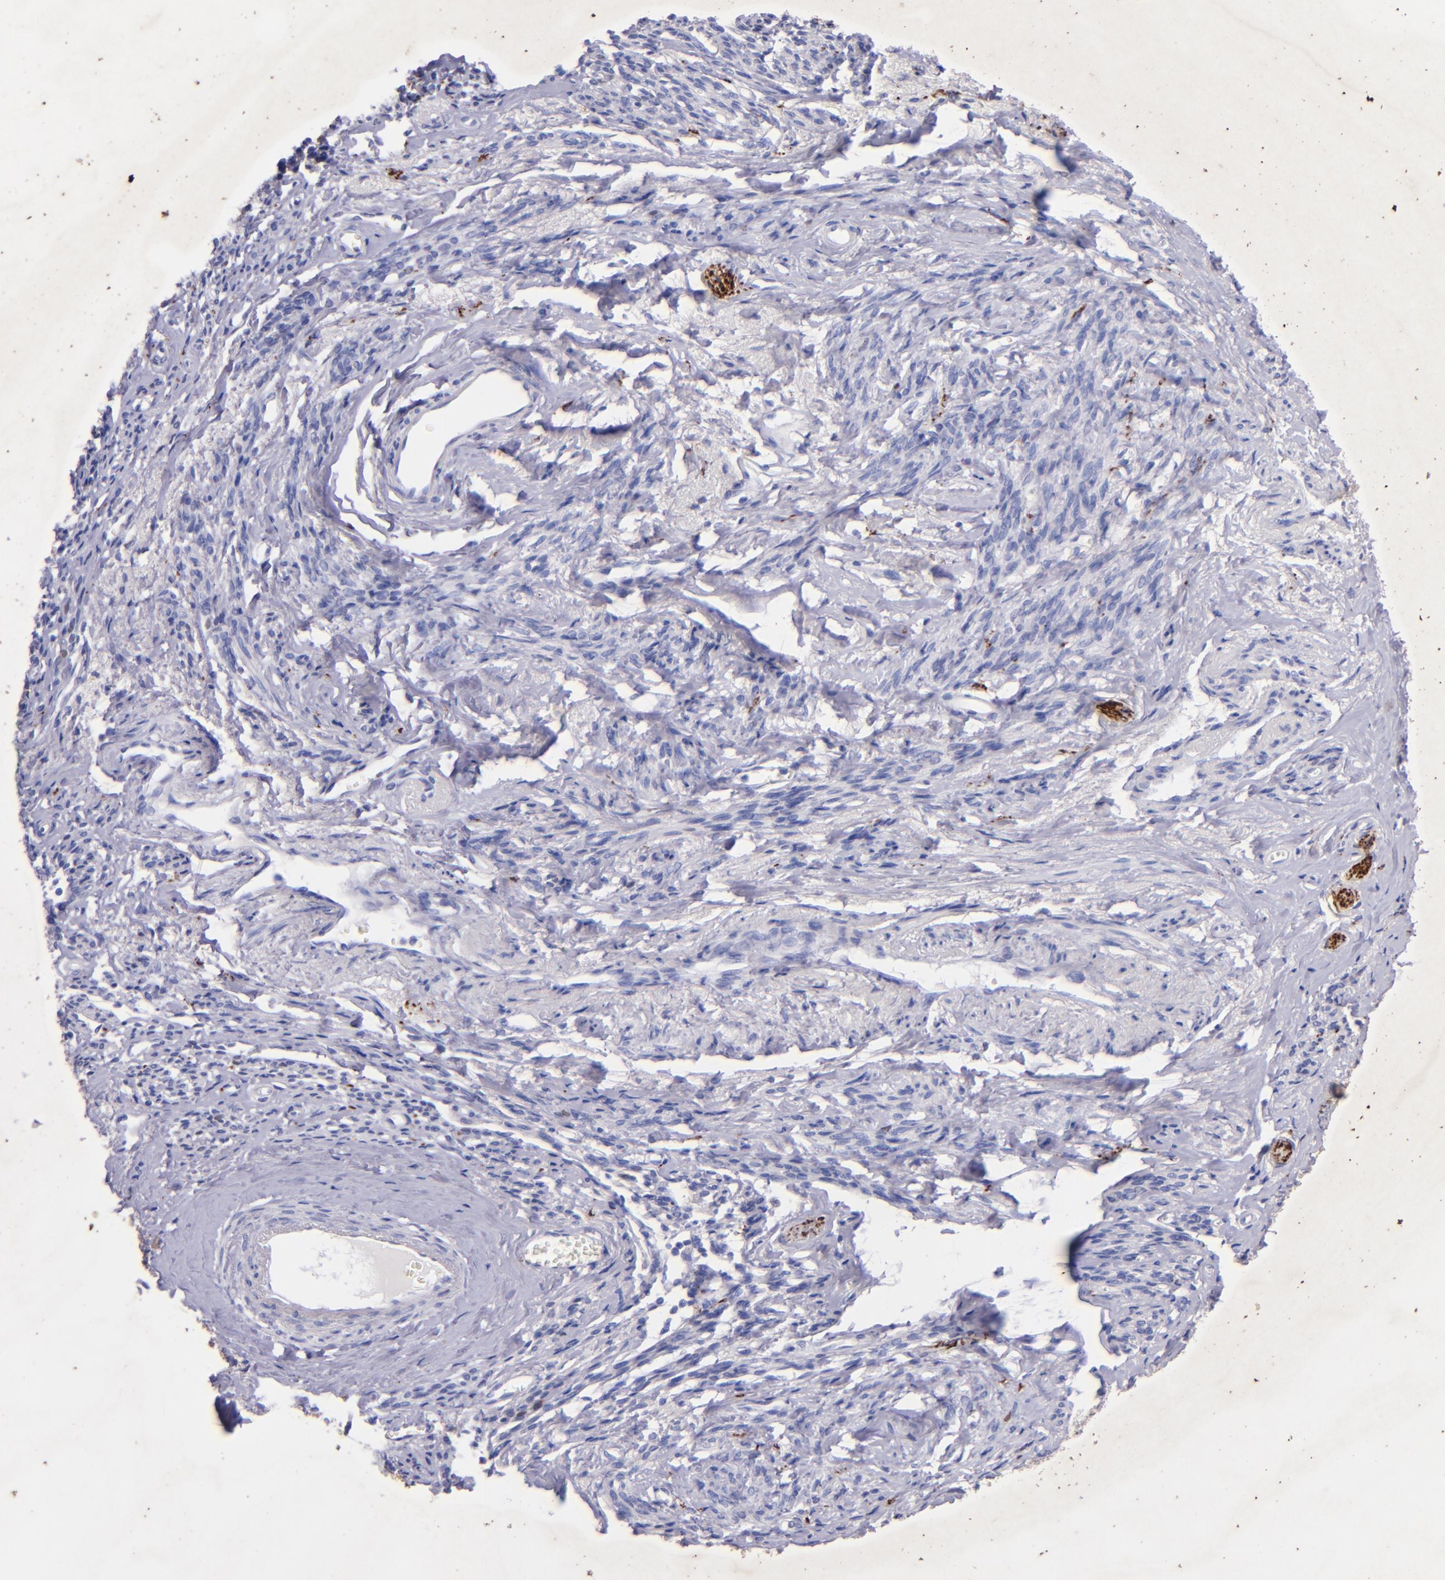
{"staining": {"intensity": "negative", "quantity": "none", "location": "none"}, "tissue": "endometrial cancer", "cell_type": "Tumor cells", "image_type": "cancer", "snomed": [{"axis": "morphology", "description": "Adenocarcinoma, NOS"}, {"axis": "topography", "description": "Endometrium"}], "caption": "DAB immunohistochemical staining of adenocarcinoma (endometrial) demonstrates no significant positivity in tumor cells.", "gene": "UCHL1", "patient": {"sex": "female", "age": 75}}